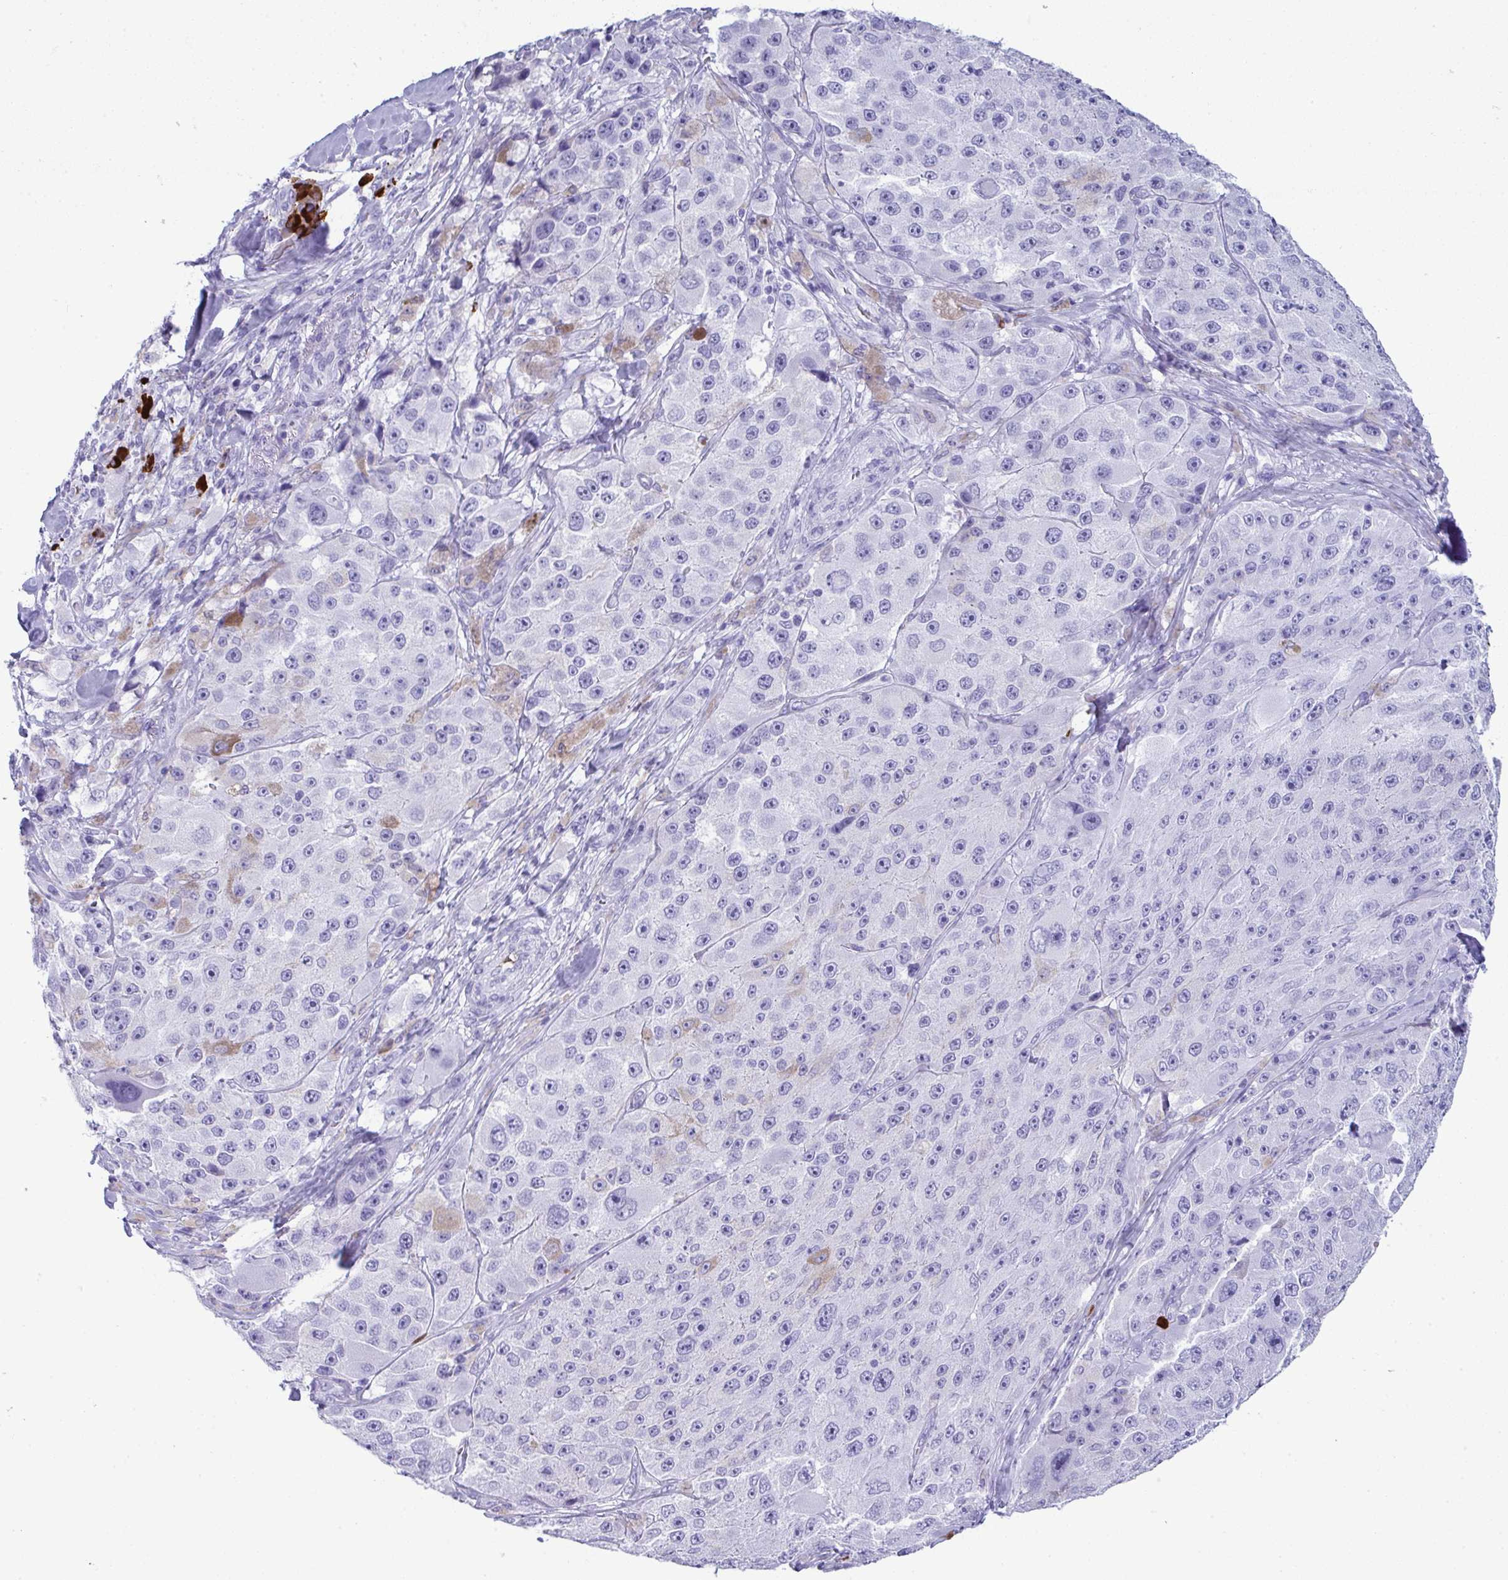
{"staining": {"intensity": "negative", "quantity": "none", "location": "none"}, "tissue": "melanoma", "cell_type": "Tumor cells", "image_type": "cancer", "snomed": [{"axis": "morphology", "description": "Malignant melanoma, Metastatic site"}, {"axis": "topography", "description": "Lymph node"}], "caption": "IHC photomicrograph of neoplastic tissue: melanoma stained with DAB demonstrates no significant protein positivity in tumor cells.", "gene": "JCHAIN", "patient": {"sex": "male", "age": 62}}